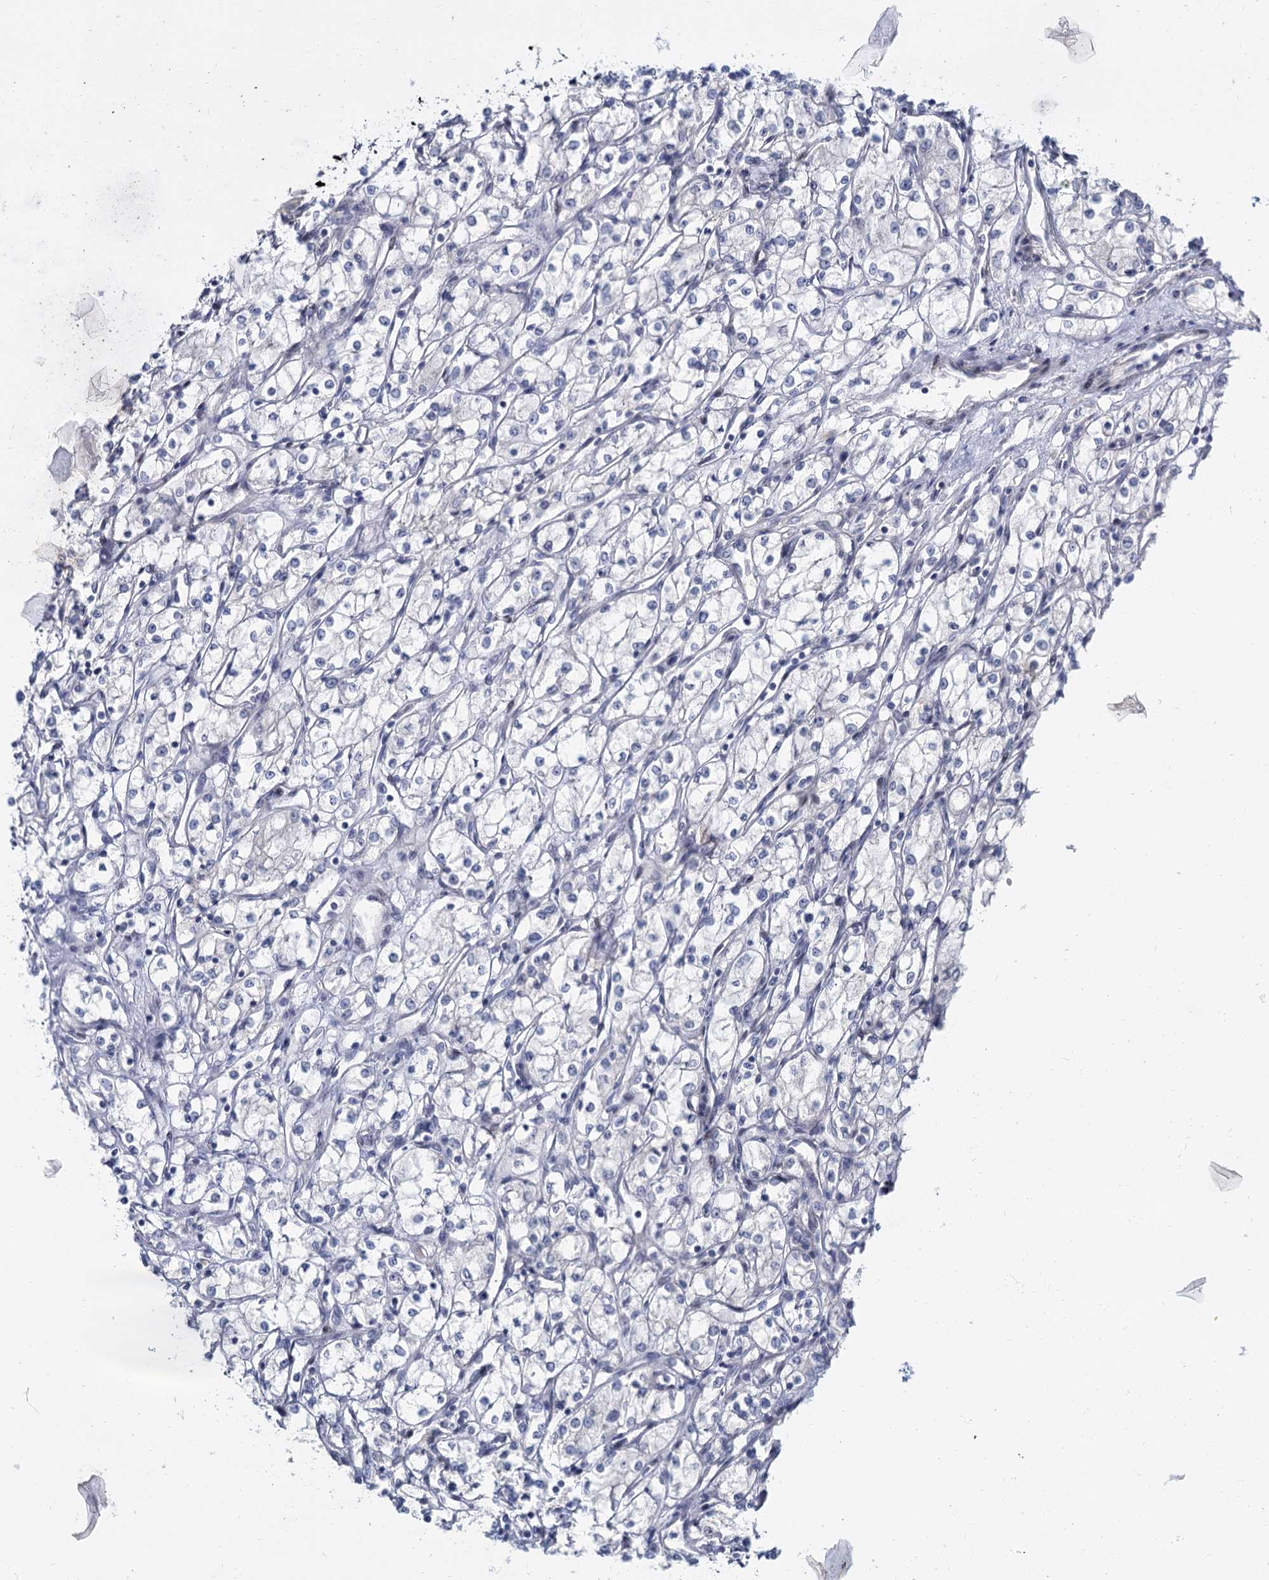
{"staining": {"intensity": "negative", "quantity": "none", "location": "none"}, "tissue": "renal cancer", "cell_type": "Tumor cells", "image_type": "cancer", "snomed": [{"axis": "morphology", "description": "Adenocarcinoma, NOS"}, {"axis": "topography", "description": "Kidney"}], "caption": "This is an IHC photomicrograph of renal adenocarcinoma. There is no staining in tumor cells.", "gene": "ACRBP", "patient": {"sex": "male", "age": 59}}